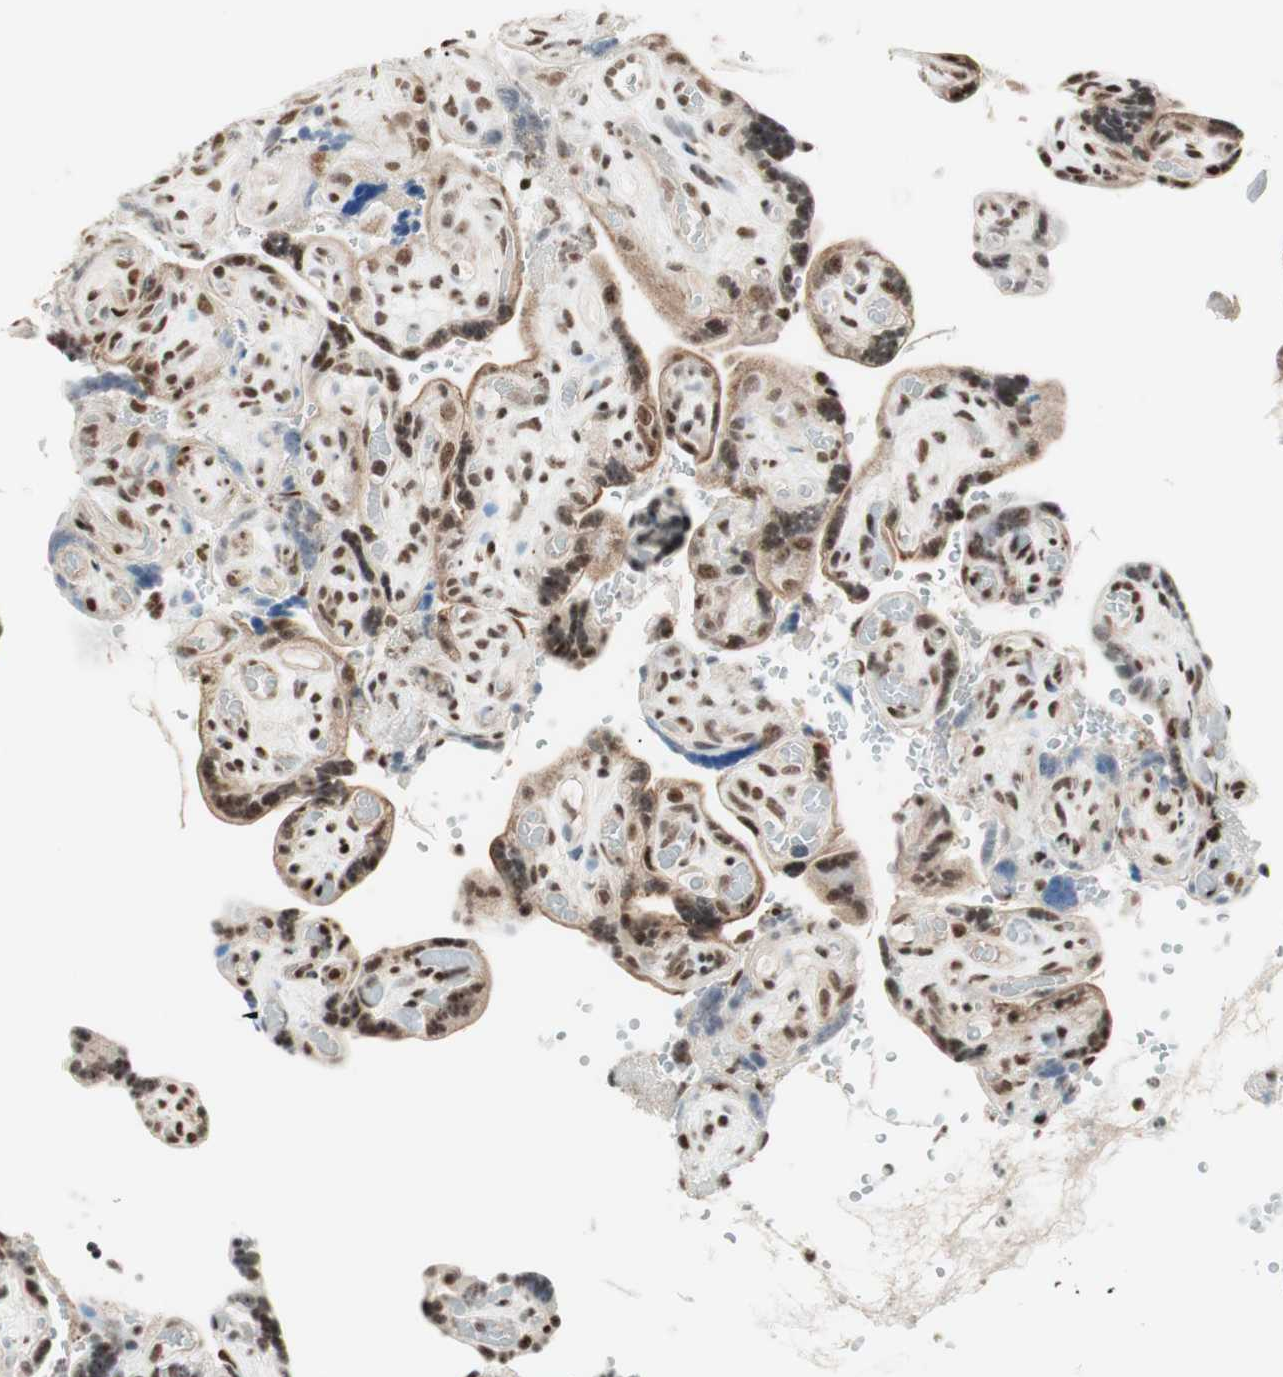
{"staining": {"intensity": "strong", "quantity": ">75%", "location": "nuclear"}, "tissue": "placenta", "cell_type": "Decidual cells", "image_type": "normal", "snomed": [{"axis": "morphology", "description": "Normal tissue, NOS"}, {"axis": "topography", "description": "Placenta"}], "caption": "Brown immunohistochemical staining in benign human placenta demonstrates strong nuclear expression in about >75% of decidual cells. (IHC, brightfield microscopy, high magnification).", "gene": "SMARCE1", "patient": {"sex": "female", "age": 30}}